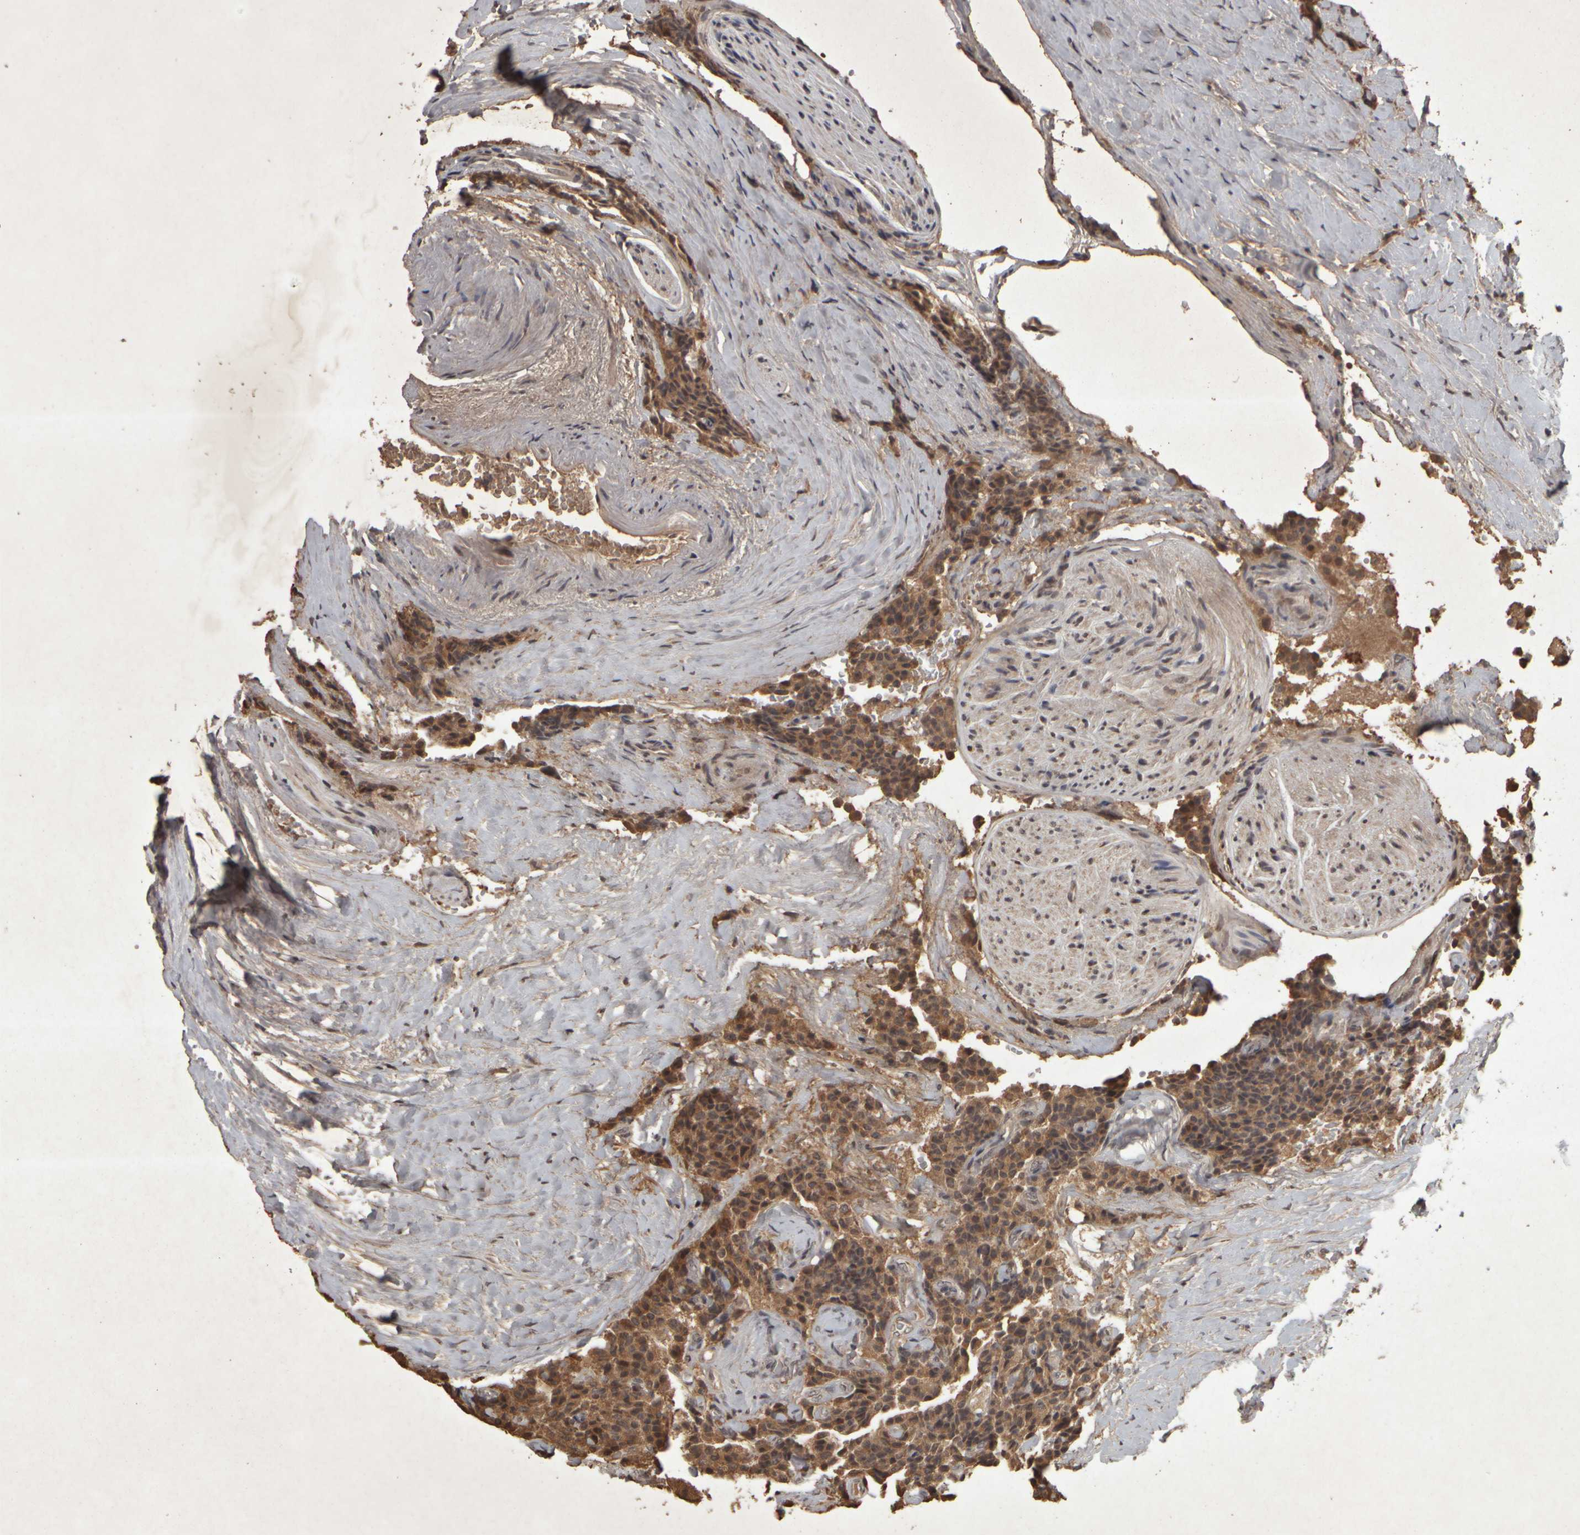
{"staining": {"intensity": "moderate", "quantity": ">75%", "location": "cytoplasmic/membranous"}, "tissue": "carcinoid", "cell_type": "Tumor cells", "image_type": "cancer", "snomed": [{"axis": "morphology", "description": "Carcinoid, malignant, NOS"}, {"axis": "topography", "description": "Colon"}], "caption": "DAB (3,3'-diaminobenzidine) immunohistochemical staining of malignant carcinoid displays moderate cytoplasmic/membranous protein staining in approximately >75% of tumor cells.", "gene": "ACO1", "patient": {"sex": "female", "age": 61}}